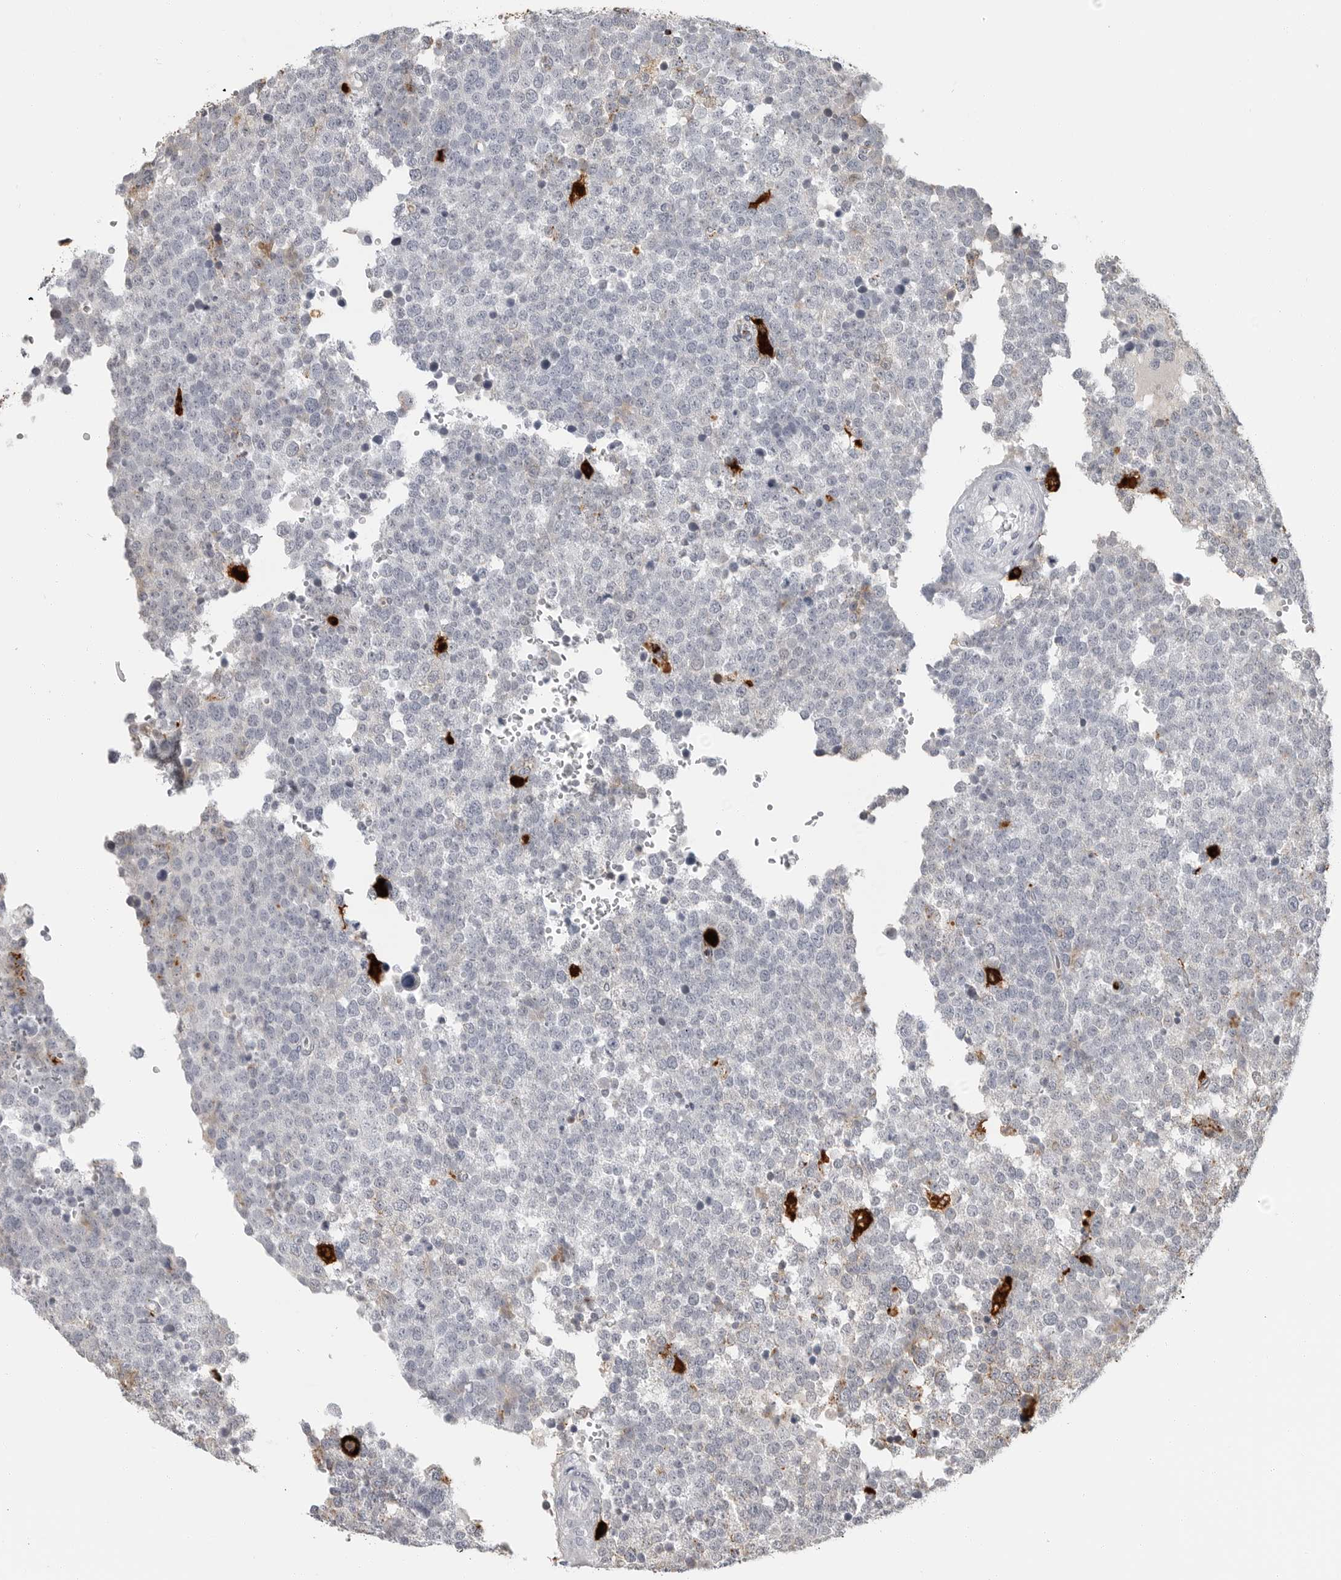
{"staining": {"intensity": "negative", "quantity": "none", "location": "none"}, "tissue": "testis cancer", "cell_type": "Tumor cells", "image_type": "cancer", "snomed": [{"axis": "morphology", "description": "Seminoma, NOS"}, {"axis": "topography", "description": "Testis"}], "caption": "High power microscopy histopathology image of an IHC micrograph of seminoma (testis), revealing no significant expression in tumor cells.", "gene": "IFI30", "patient": {"sex": "male", "age": 71}}